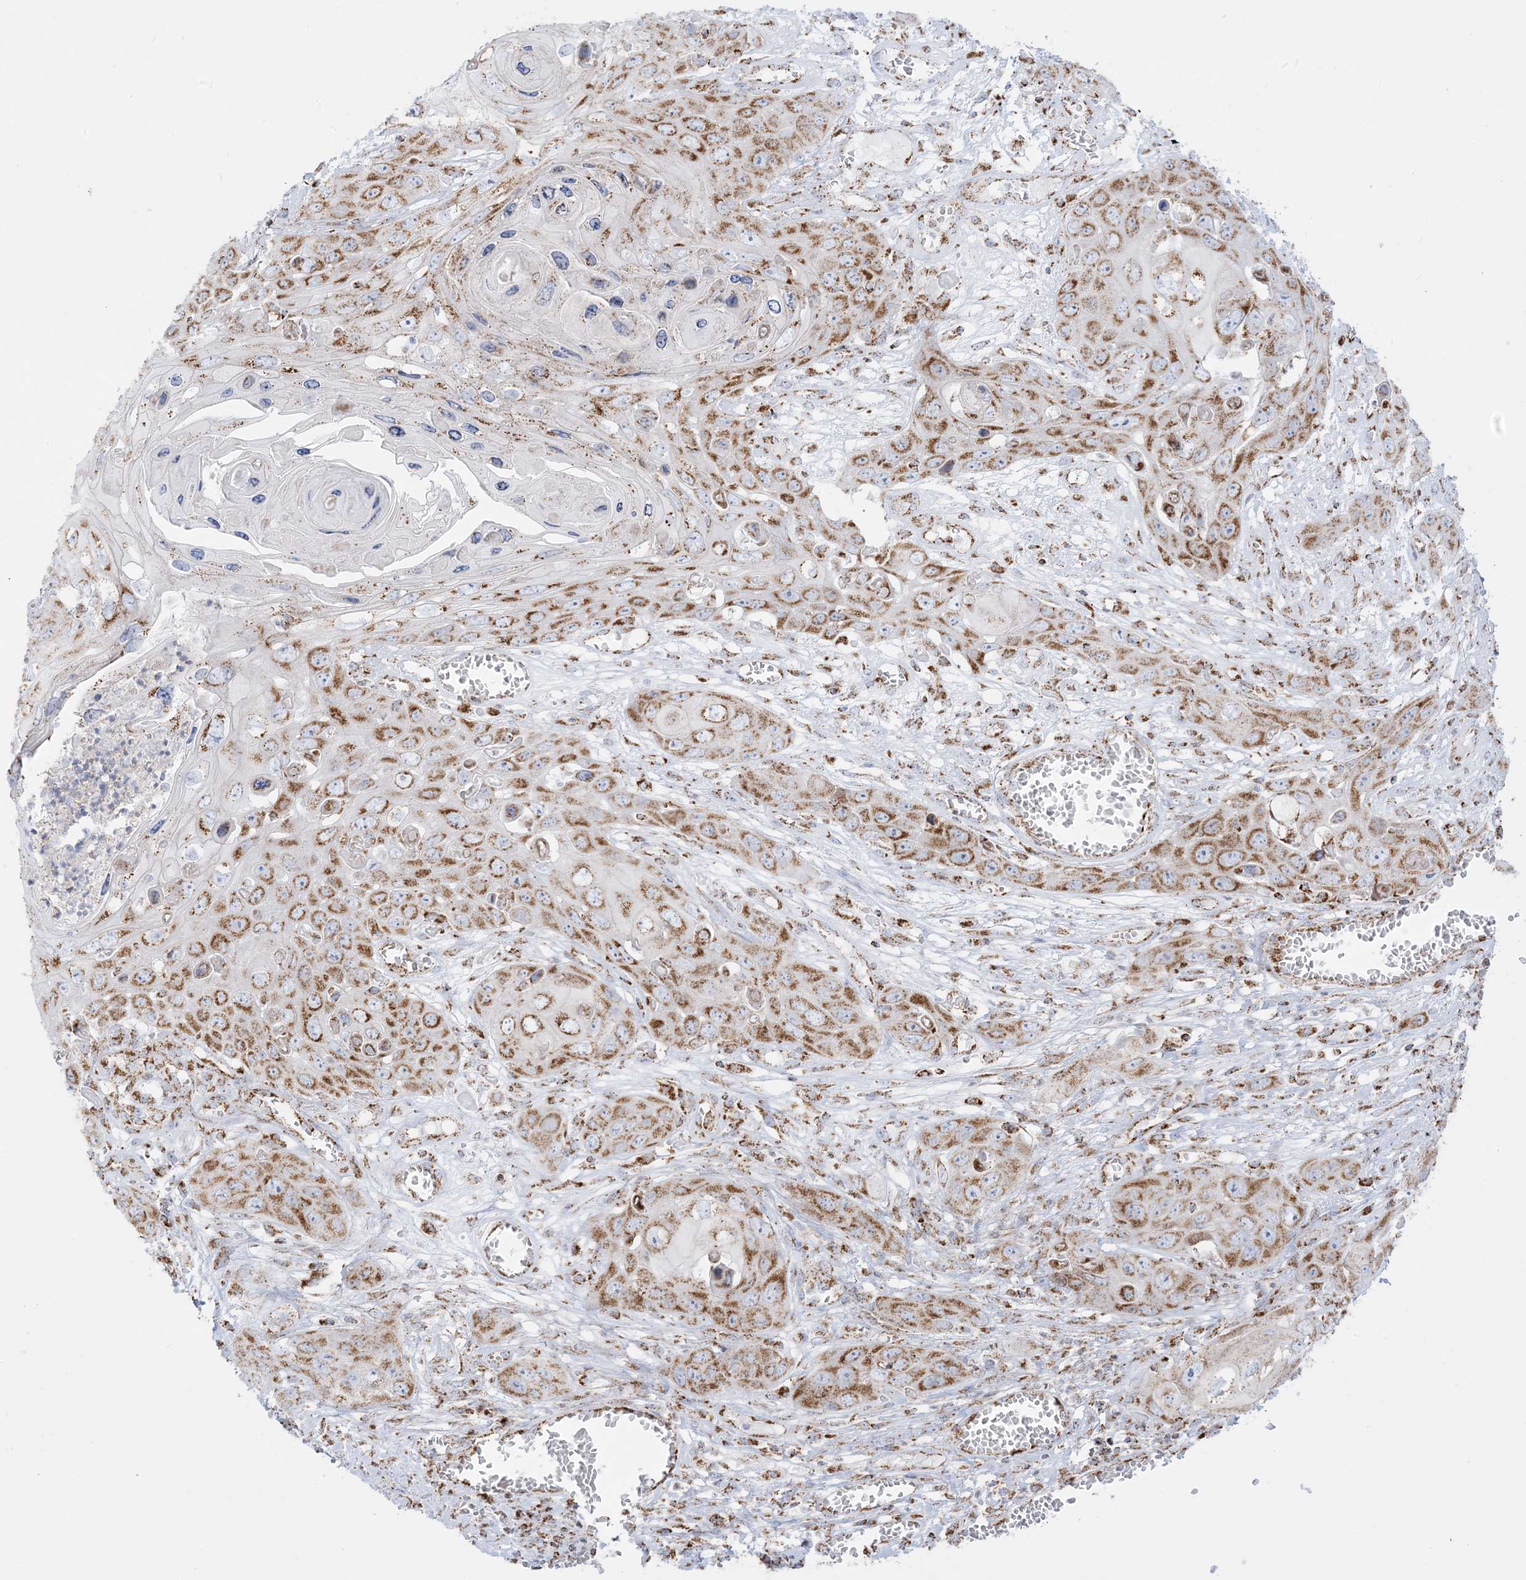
{"staining": {"intensity": "moderate", "quantity": ">75%", "location": "cytoplasmic/membranous"}, "tissue": "skin cancer", "cell_type": "Tumor cells", "image_type": "cancer", "snomed": [{"axis": "morphology", "description": "Squamous cell carcinoma, NOS"}, {"axis": "topography", "description": "Skin"}], "caption": "Immunohistochemical staining of skin cancer (squamous cell carcinoma) exhibits medium levels of moderate cytoplasmic/membranous expression in approximately >75% of tumor cells. (DAB (3,3'-diaminobenzidine) IHC, brown staining for protein, blue staining for nuclei).", "gene": "MRPS36", "patient": {"sex": "male", "age": 55}}